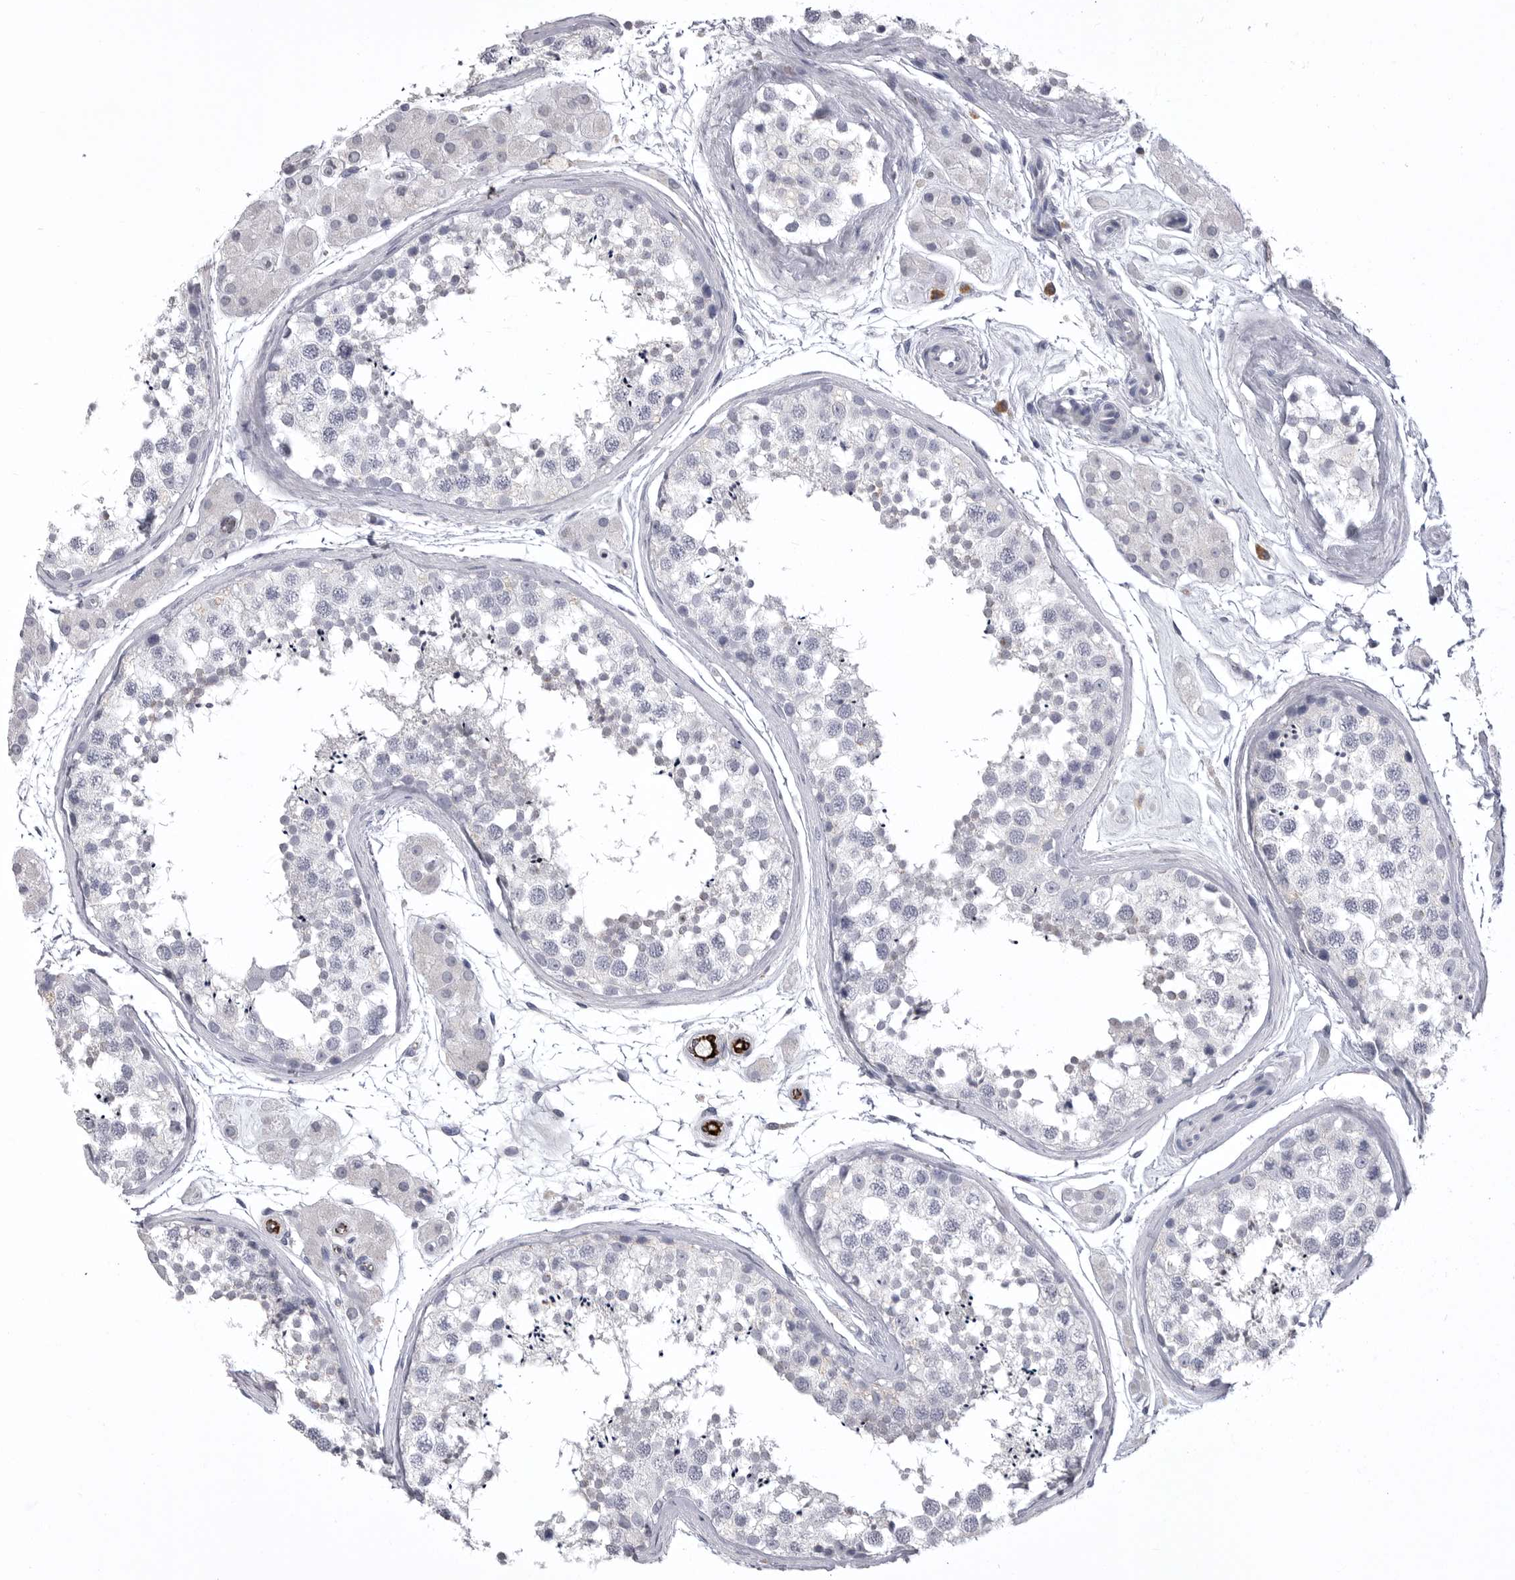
{"staining": {"intensity": "negative", "quantity": "none", "location": "none"}, "tissue": "testis", "cell_type": "Cells in seminiferous ducts", "image_type": "normal", "snomed": [{"axis": "morphology", "description": "Normal tissue, NOS"}, {"axis": "topography", "description": "Testis"}], "caption": "Histopathology image shows no protein positivity in cells in seminiferous ducts of benign testis.", "gene": "PSPN", "patient": {"sex": "male", "age": 56}}